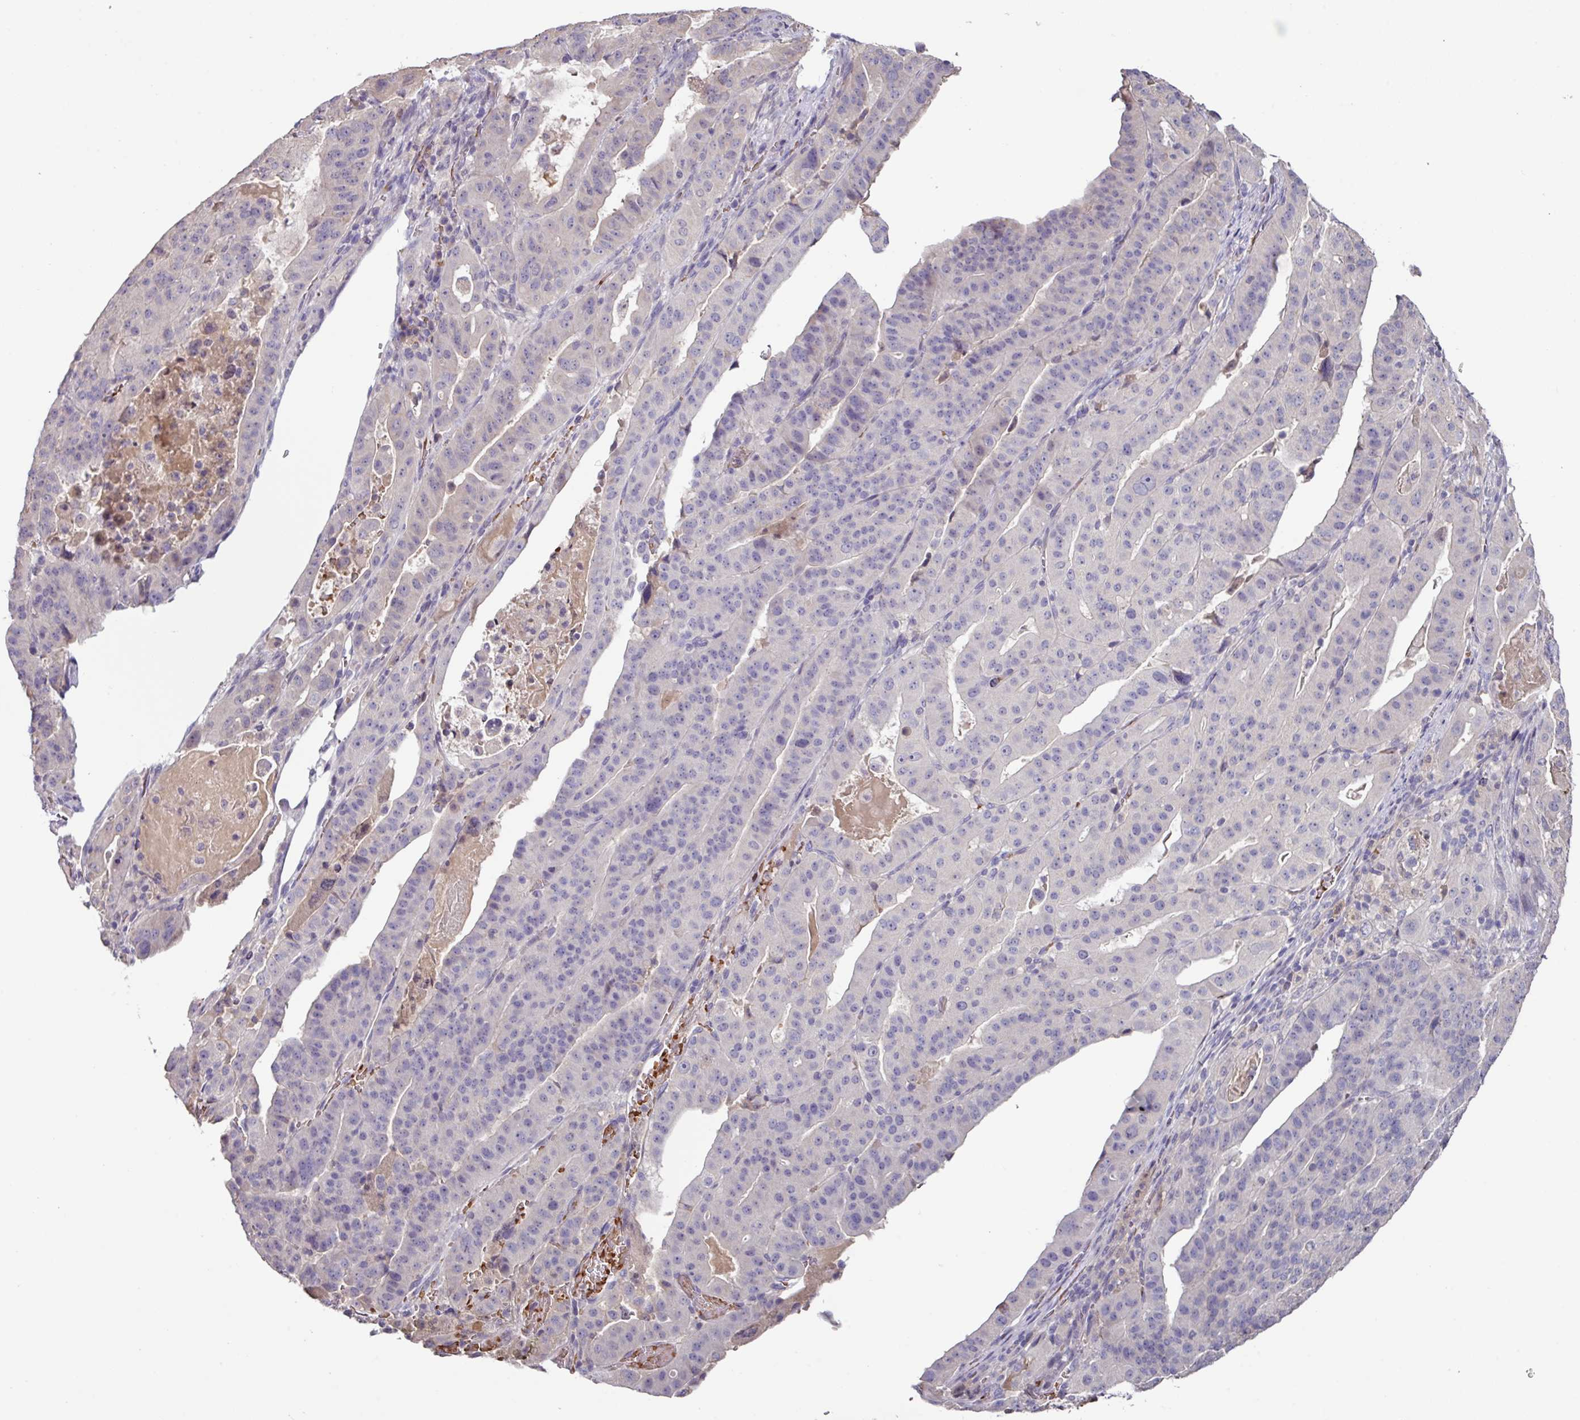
{"staining": {"intensity": "negative", "quantity": "none", "location": "none"}, "tissue": "stomach cancer", "cell_type": "Tumor cells", "image_type": "cancer", "snomed": [{"axis": "morphology", "description": "Adenocarcinoma, NOS"}, {"axis": "topography", "description": "Stomach"}], "caption": "Micrograph shows no protein positivity in tumor cells of stomach cancer (adenocarcinoma) tissue.", "gene": "SLC5A10", "patient": {"sex": "male", "age": 48}}